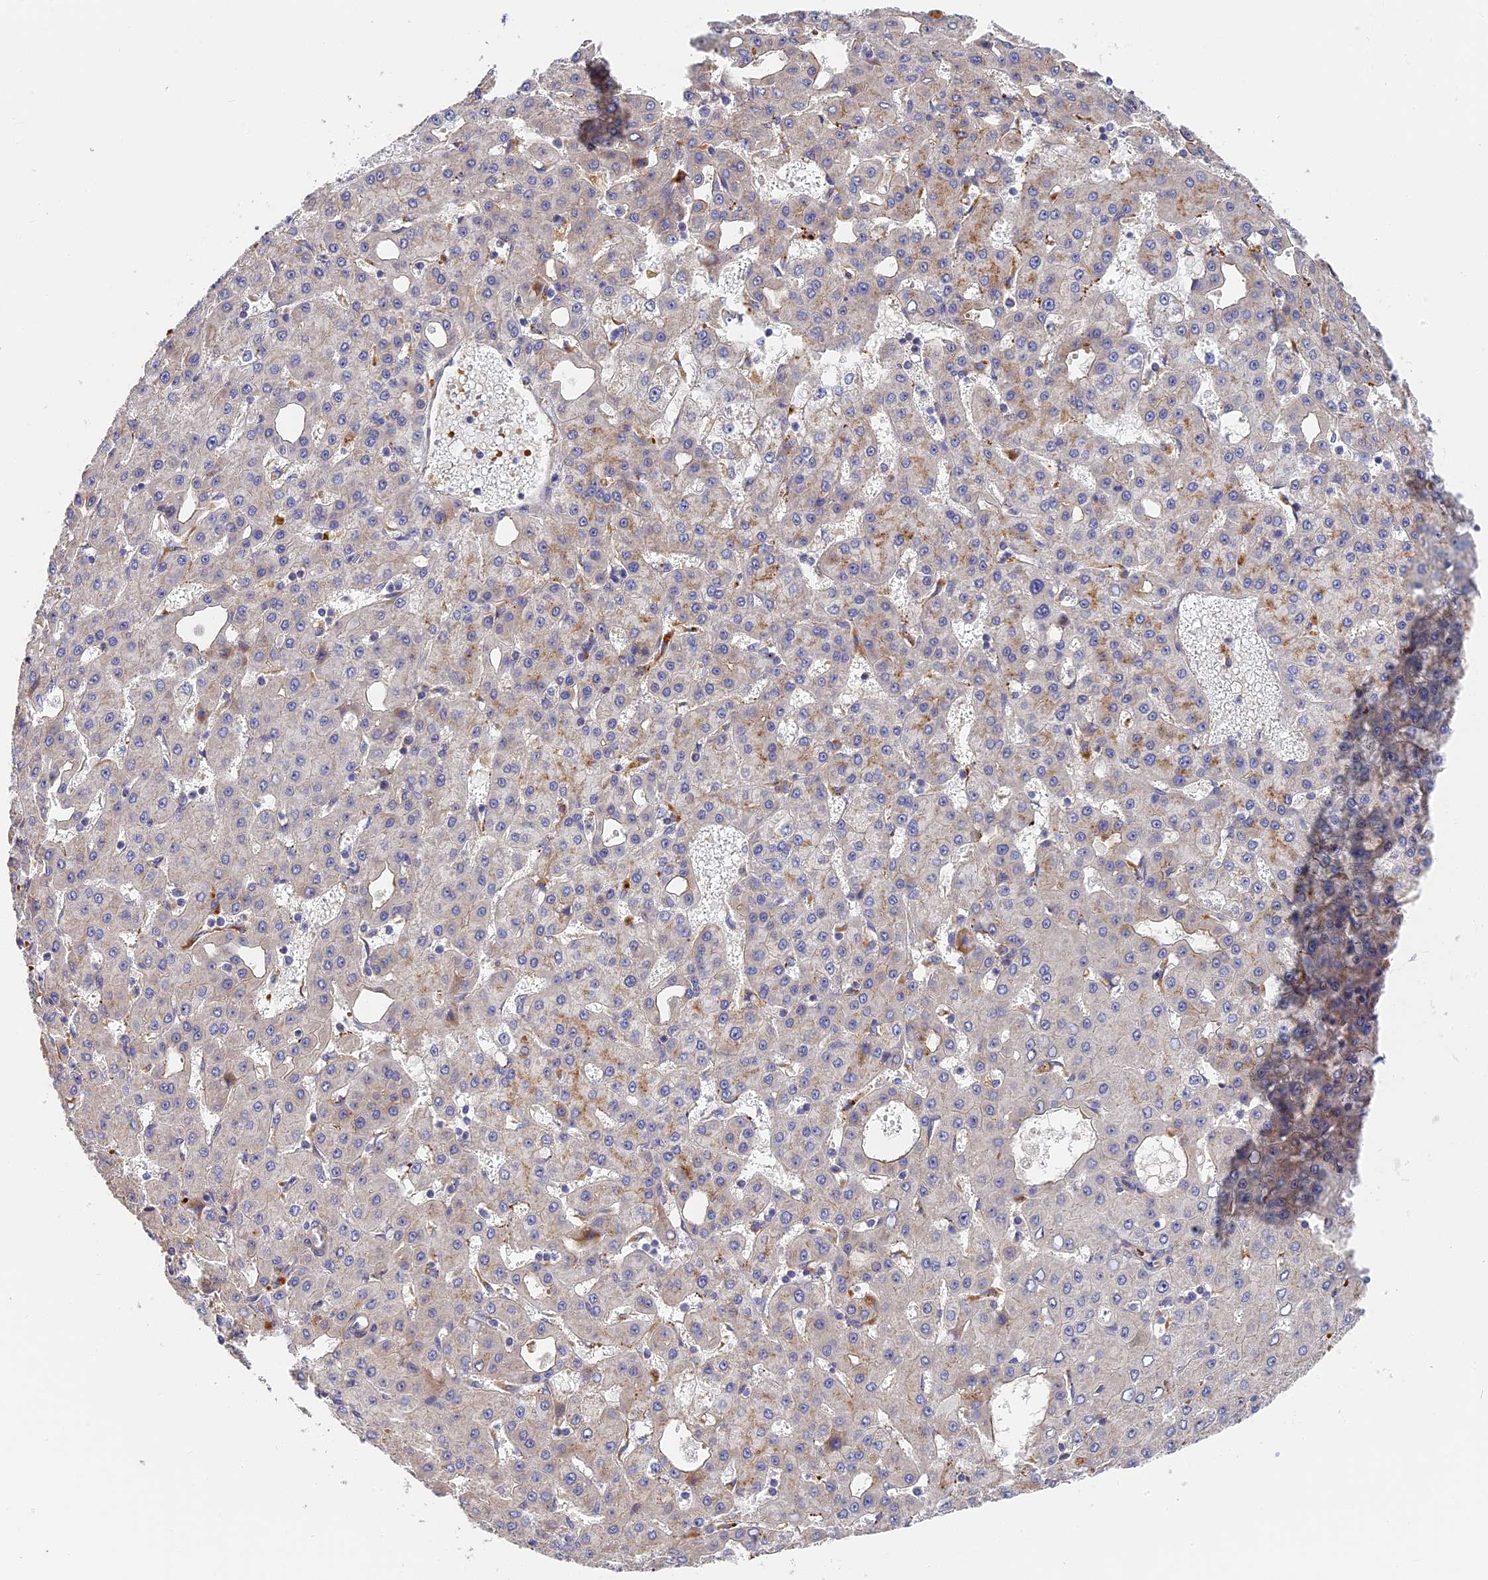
{"staining": {"intensity": "negative", "quantity": "none", "location": "none"}, "tissue": "liver cancer", "cell_type": "Tumor cells", "image_type": "cancer", "snomed": [{"axis": "morphology", "description": "Carcinoma, Hepatocellular, NOS"}, {"axis": "topography", "description": "Liver"}], "caption": "Image shows no significant protein expression in tumor cells of liver hepatocellular carcinoma.", "gene": "MISP3", "patient": {"sex": "male", "age": 47}}